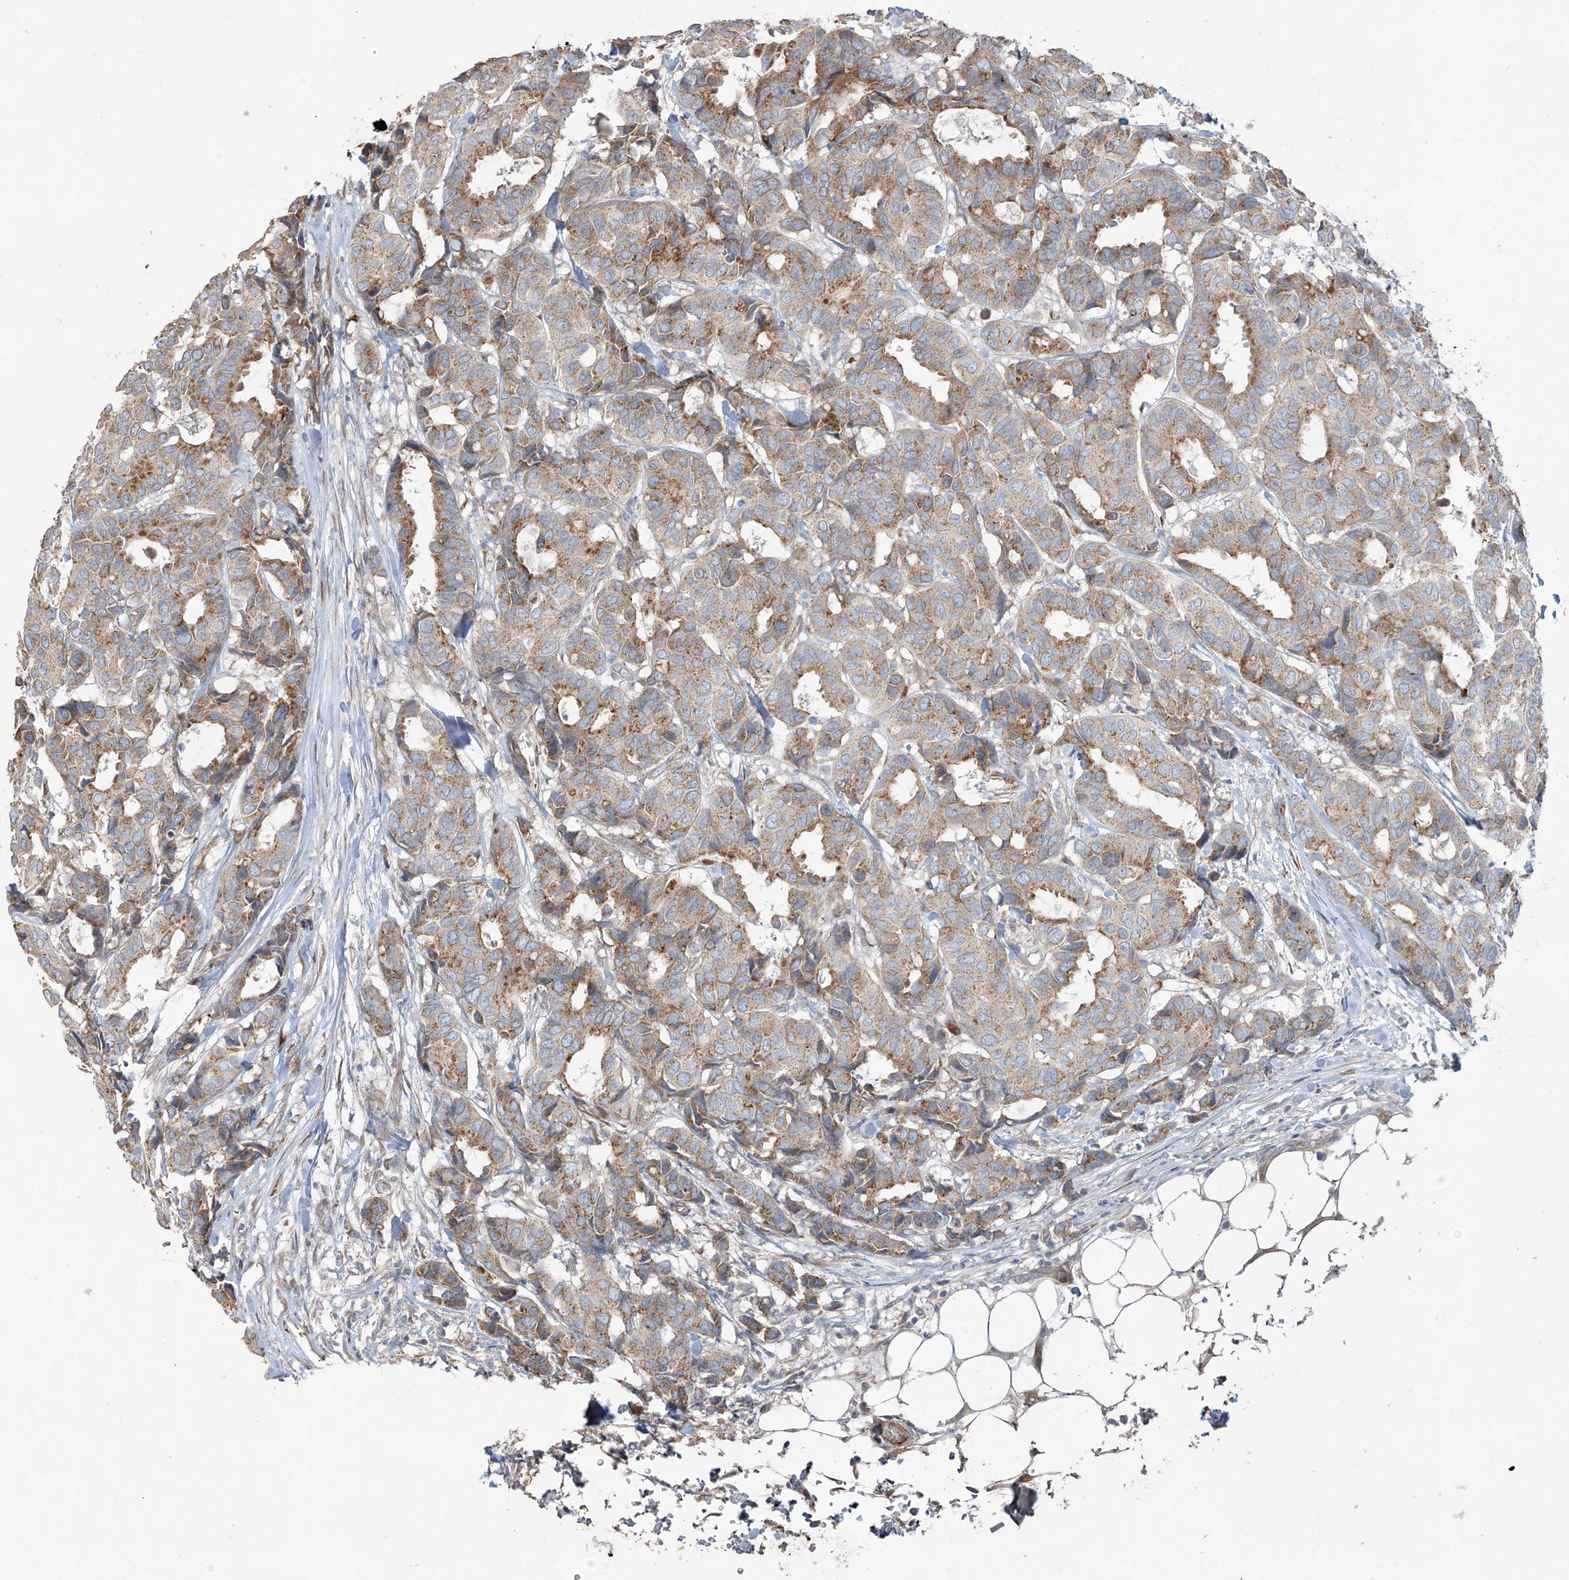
{"staining": {"intensity": "moderate", "quantity": ">75%", "location": "cytoplasmic/membranous"}, "tissue": "breast cancer", "cell_type": "Tumor cells", "image_type": "cancer", "snomed": [{"axis": "morphology", "description": "Duct carcinoma"}, {"axis": "topography", "description": "Breast"}], "caption": "Immunohistochemical staining of breast infiltrating ductal carcinoma exhibits medium levels of moderate cytoplasmic/membranous protein staining in about >75% of tumor cells. (IHC, brightfield microscopy, high magnification).", "gene": "ABTB1", "patient": {"sex": "female", "age": 87}}